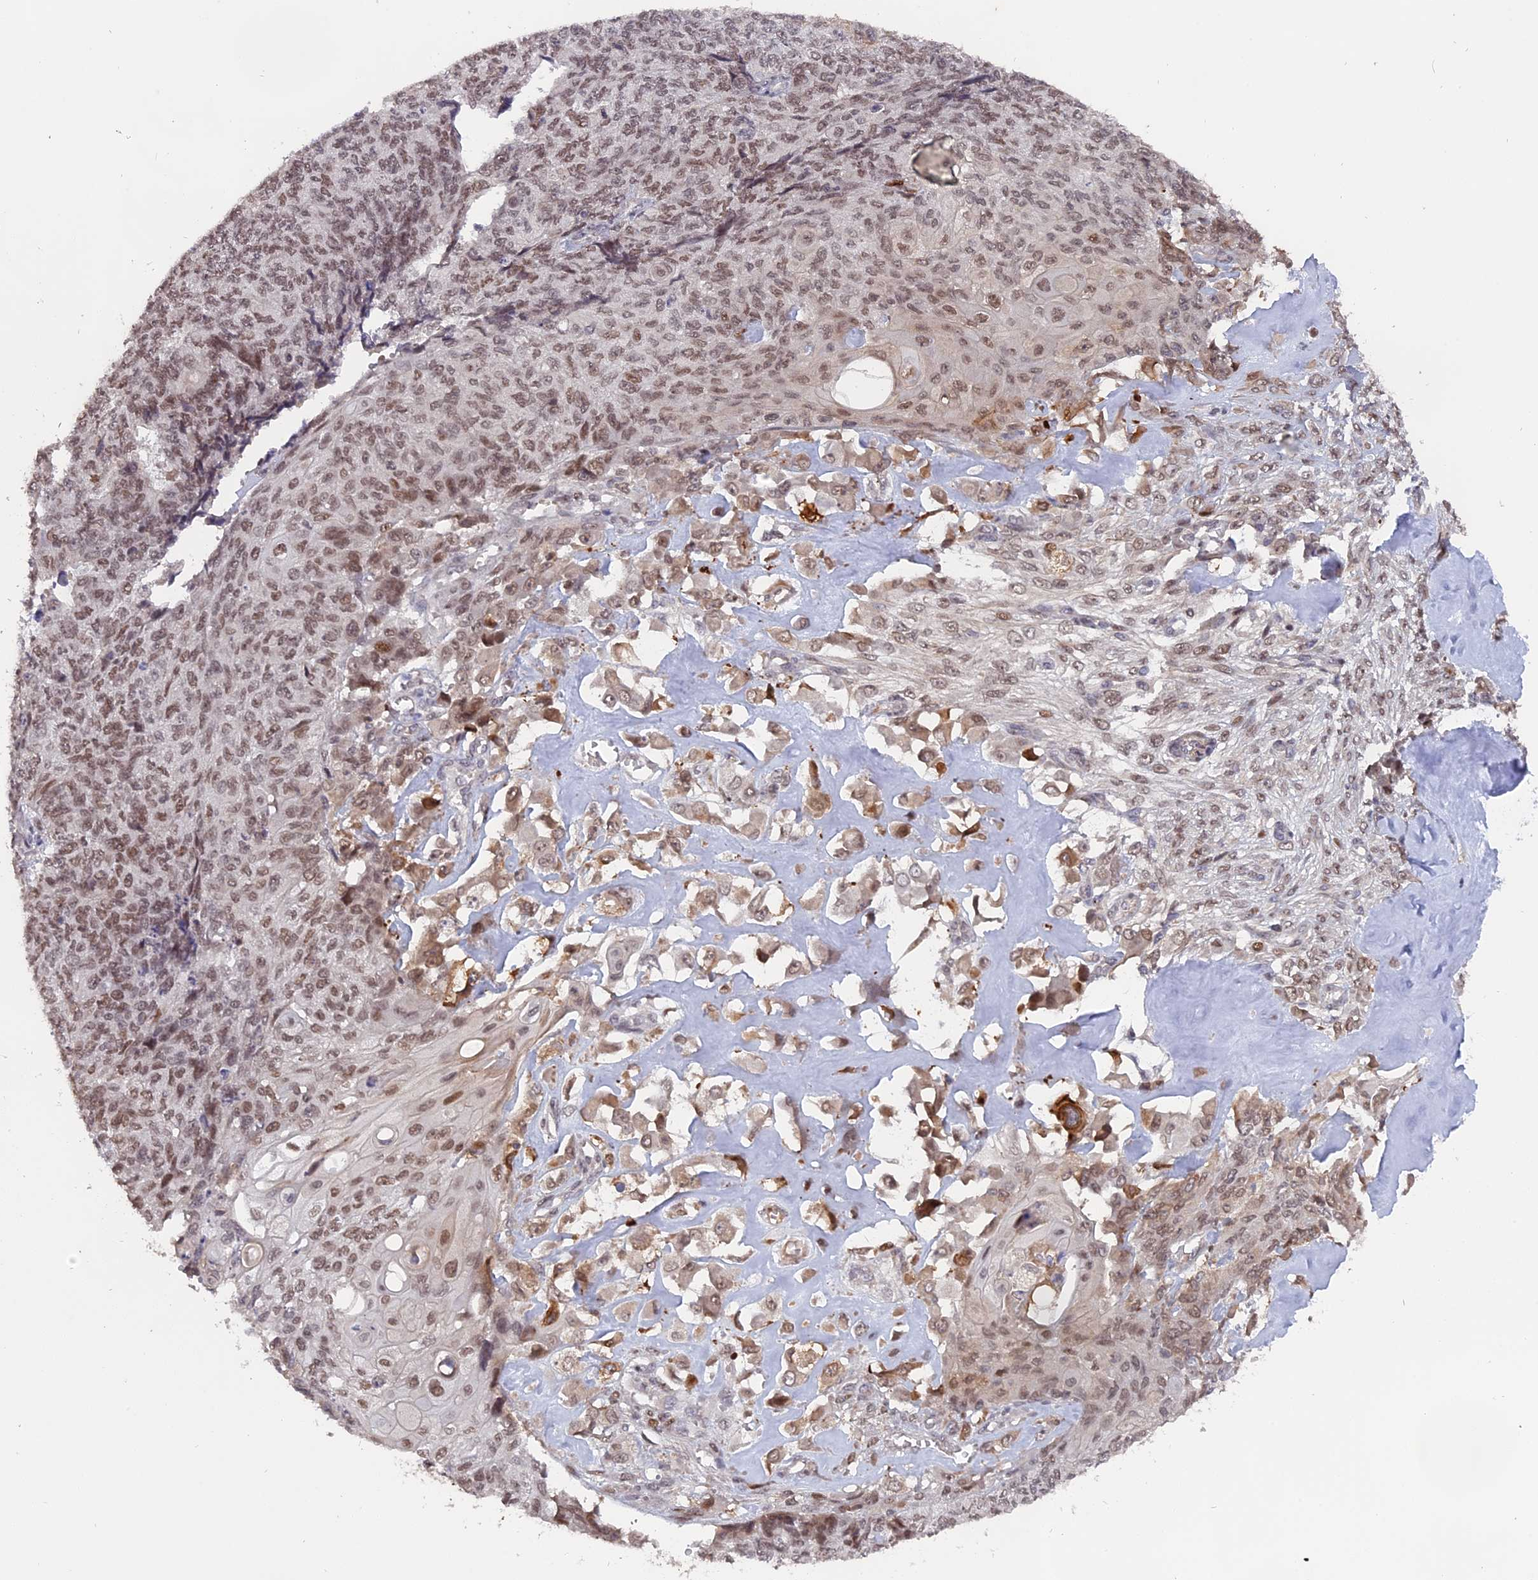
{"staining": {"intensity": "moderate", "quantity": ">75%", "location": "nuclear"}, "tissue": "endometrial cancer", "cell_type": "Tumor cells", "image_type": "cancer", "snomed": [{"axis": "morphology", "description": "Adenocarcinoma, NOS"}, {"axis": "topography", "description": "Endometrium"}], "caption": "Protein staining of endometrial cancer (adenocarcinoma) tissue displays moderate nuclear staining in about >75% of tumor cells. (Stains: DAB (3,3'-diaminobenzidine) in brown, nuclei in blue, Microscopy: brightfield microscopy at high magnification).", "gene": "PYGO1", "patient": {"sex": "female", "age": 32}}